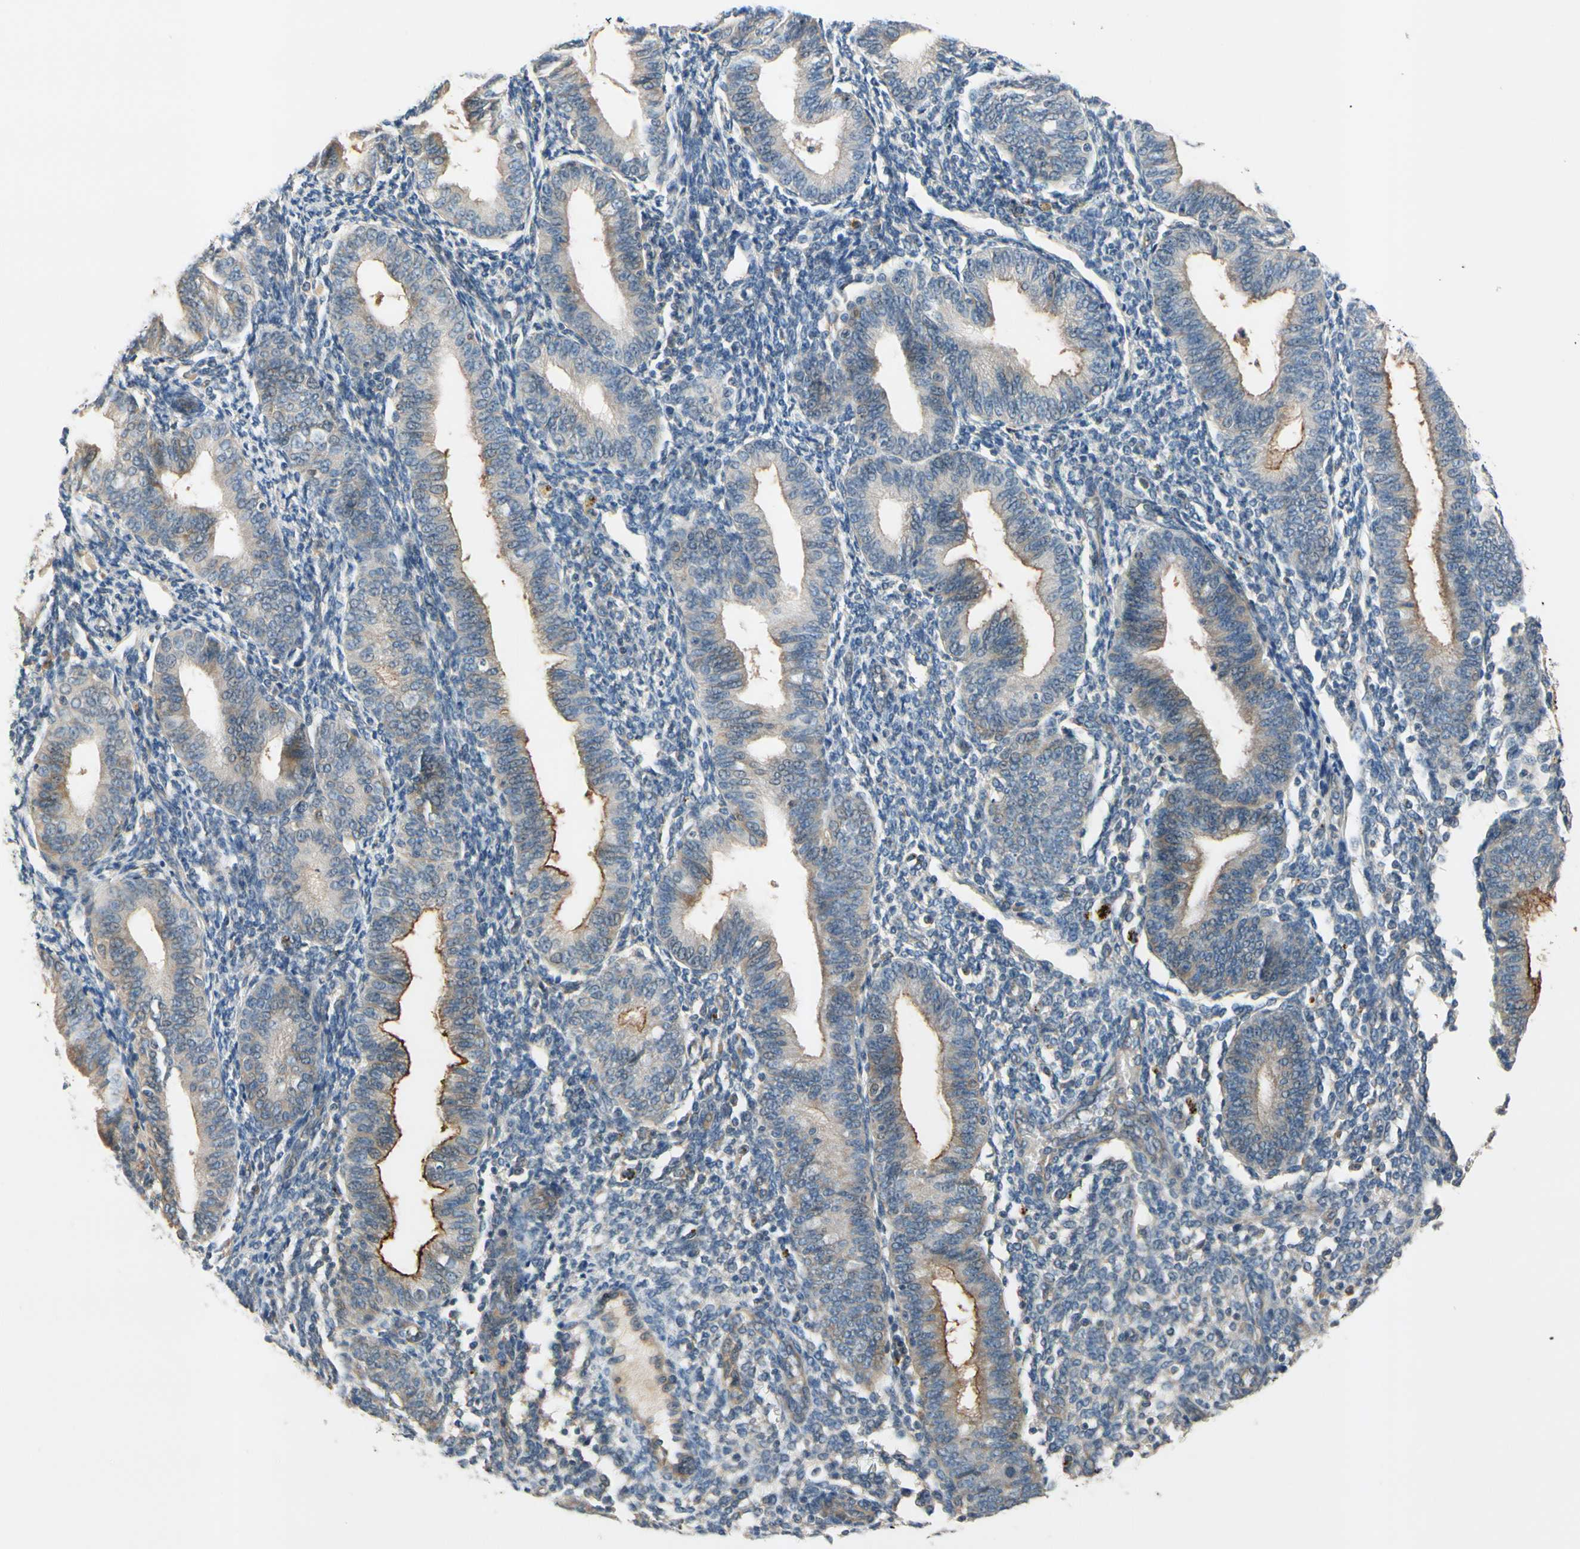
{"staining": {"intensity": "negative", "quantity": "none", "location": "none"}, "tissue": "endometrium", "cell_type": "Cells in endometrial stroma", "image_type": "normal", "snomed": [{"axis": "morphology", "description": "Normal tissue, NOS"}, {"axis": "topography", "description": "Endometrium"}], "caption": "This is an IHC image of benign human endometrium. There is no expression in cells in endometrial stroma.", "gene": "SIGLEC5", "patient": {"sex": "female", "age": 61}}